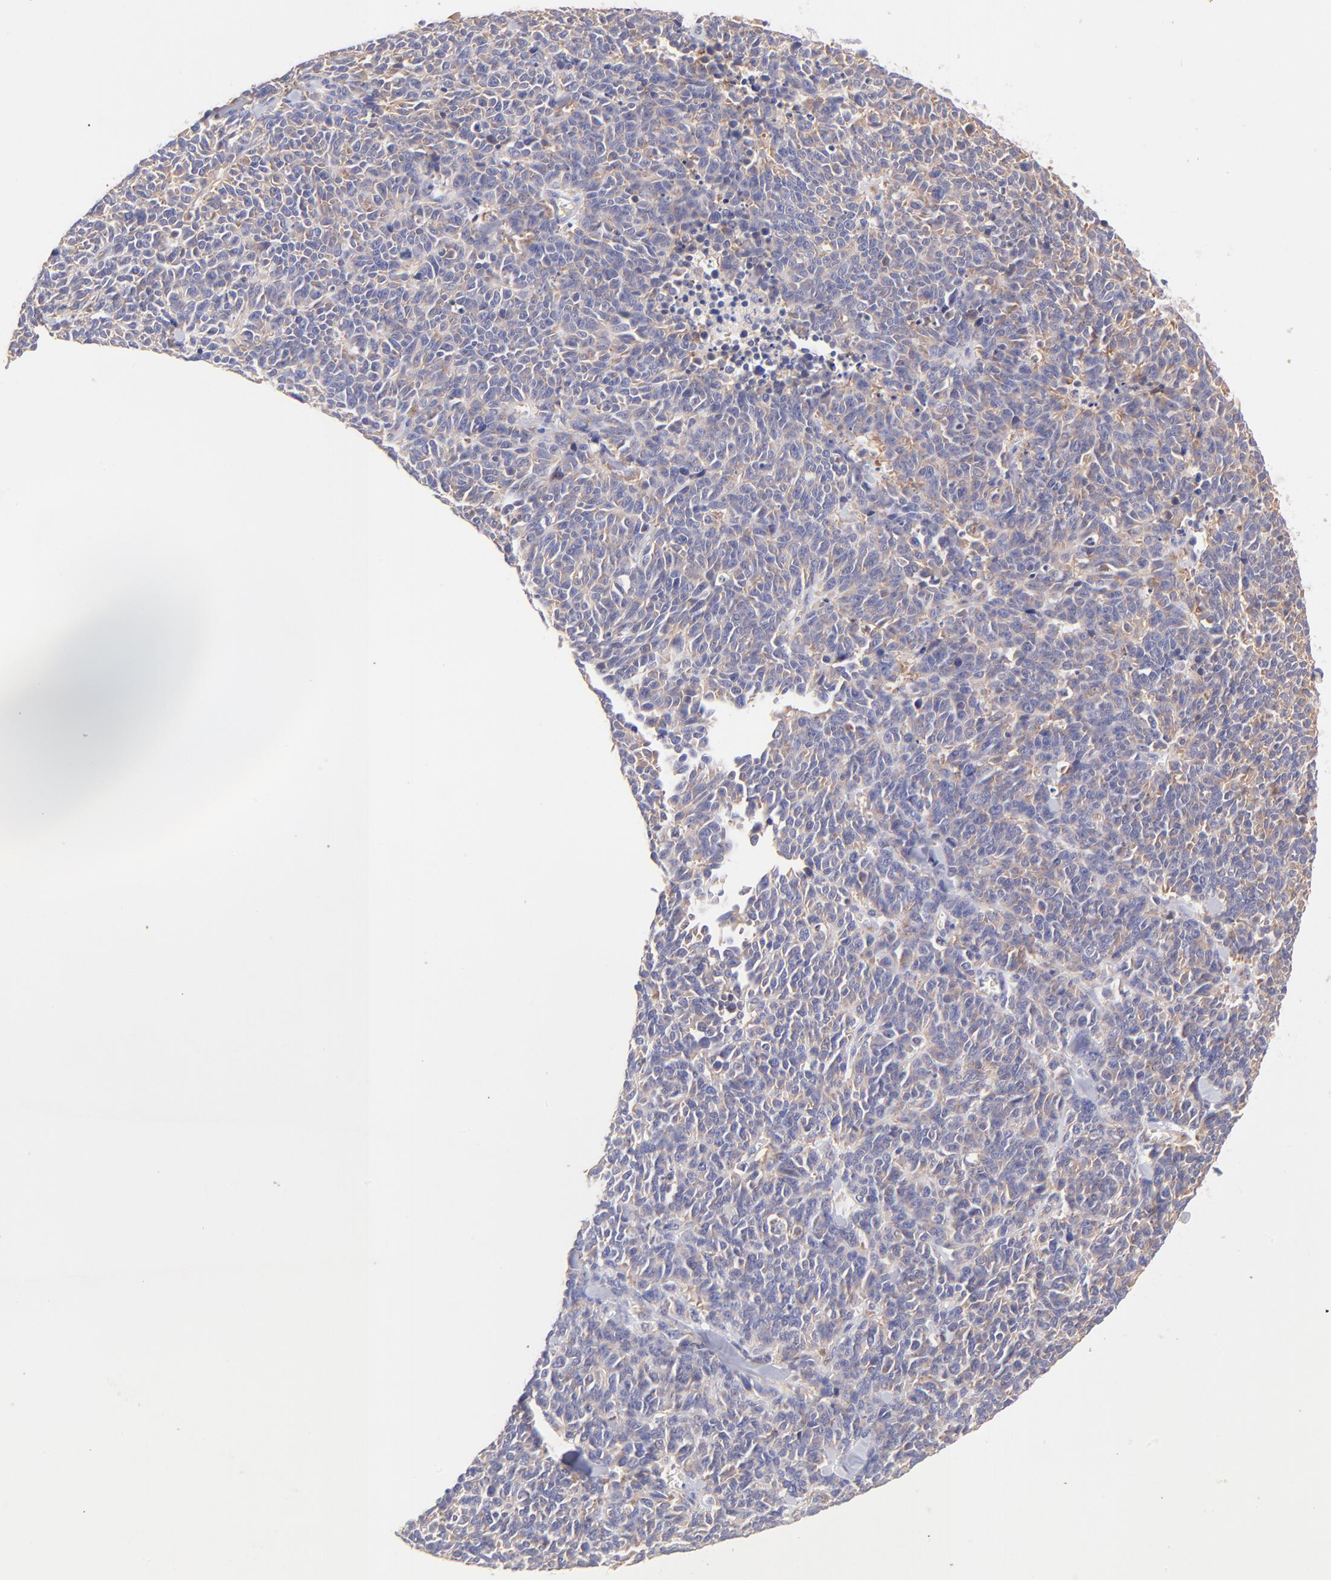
{"staining": {"intensity": "moderate", "quantity": "25%-75%", "location": "cytoplasmic/membranous"}, "tissue": "lung cancer", "cell_type": "Tumor cells", "image_type": "cancer", "snomed": [{"axis": "morphology", "description": "Neoplasm, malignant, NOS"}, {"axis": "topography", "description": "Lung"}], "caption": "Immunohistochemical staining of malignant neoplasm (lung) shows medium levels of moderate cytoplasmic/membranous staining in approximately 25%-75% of tumor cells.", "gene": "RPL11", "patient": {"sex": "female", "age": 58}}